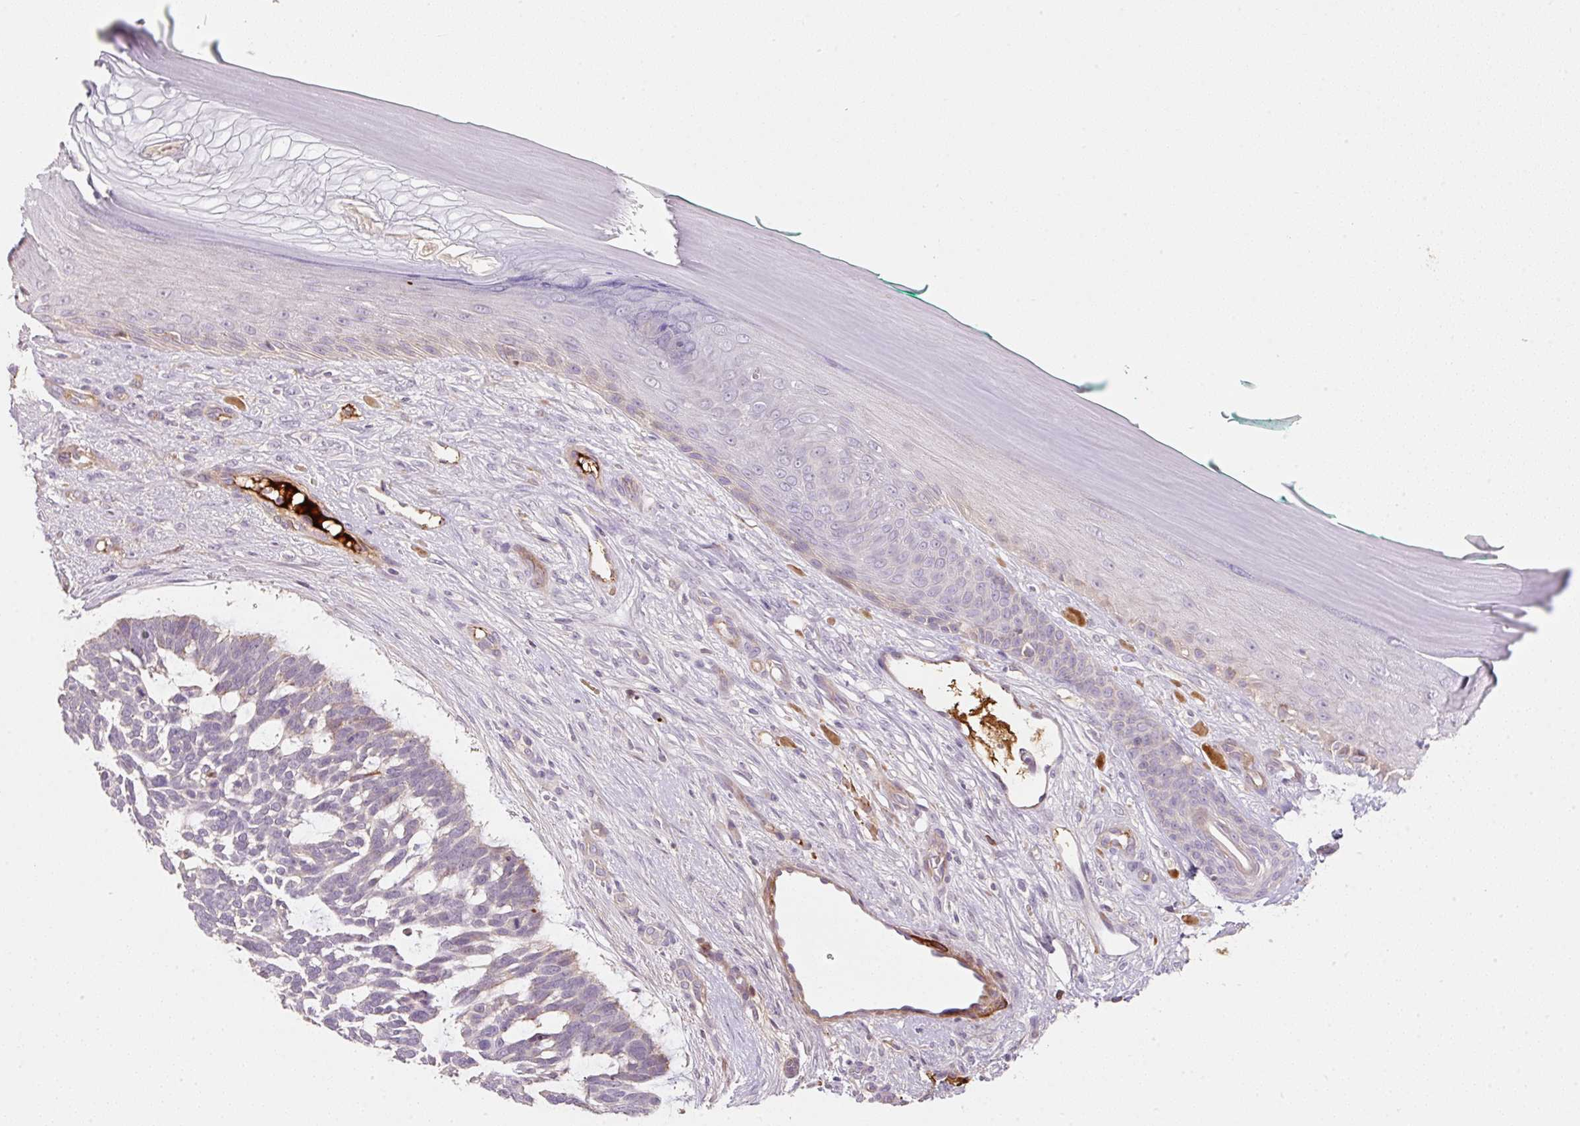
{"staining": {"intensity": "strong", "quantity": "<25%", "location": "cytoplasmic/membranous"}, "tissue": "skin cancer", "cell_type": "Tumor cells", "image_type": "cancer", "snomed": [{"axis": "morphology", "description": "Basal cell carcinoma"}, {"axis": "topography", "description": "Skin"}], "caption": "A photomicrograph showing strong cytoplasmic/membranous expression in approximately <25% of tumor cells in skin cancer, as visualized by brown immunohistochemical staining.", "gene": "TIRAP", "patient": {"sex": "male", "age": 88}}